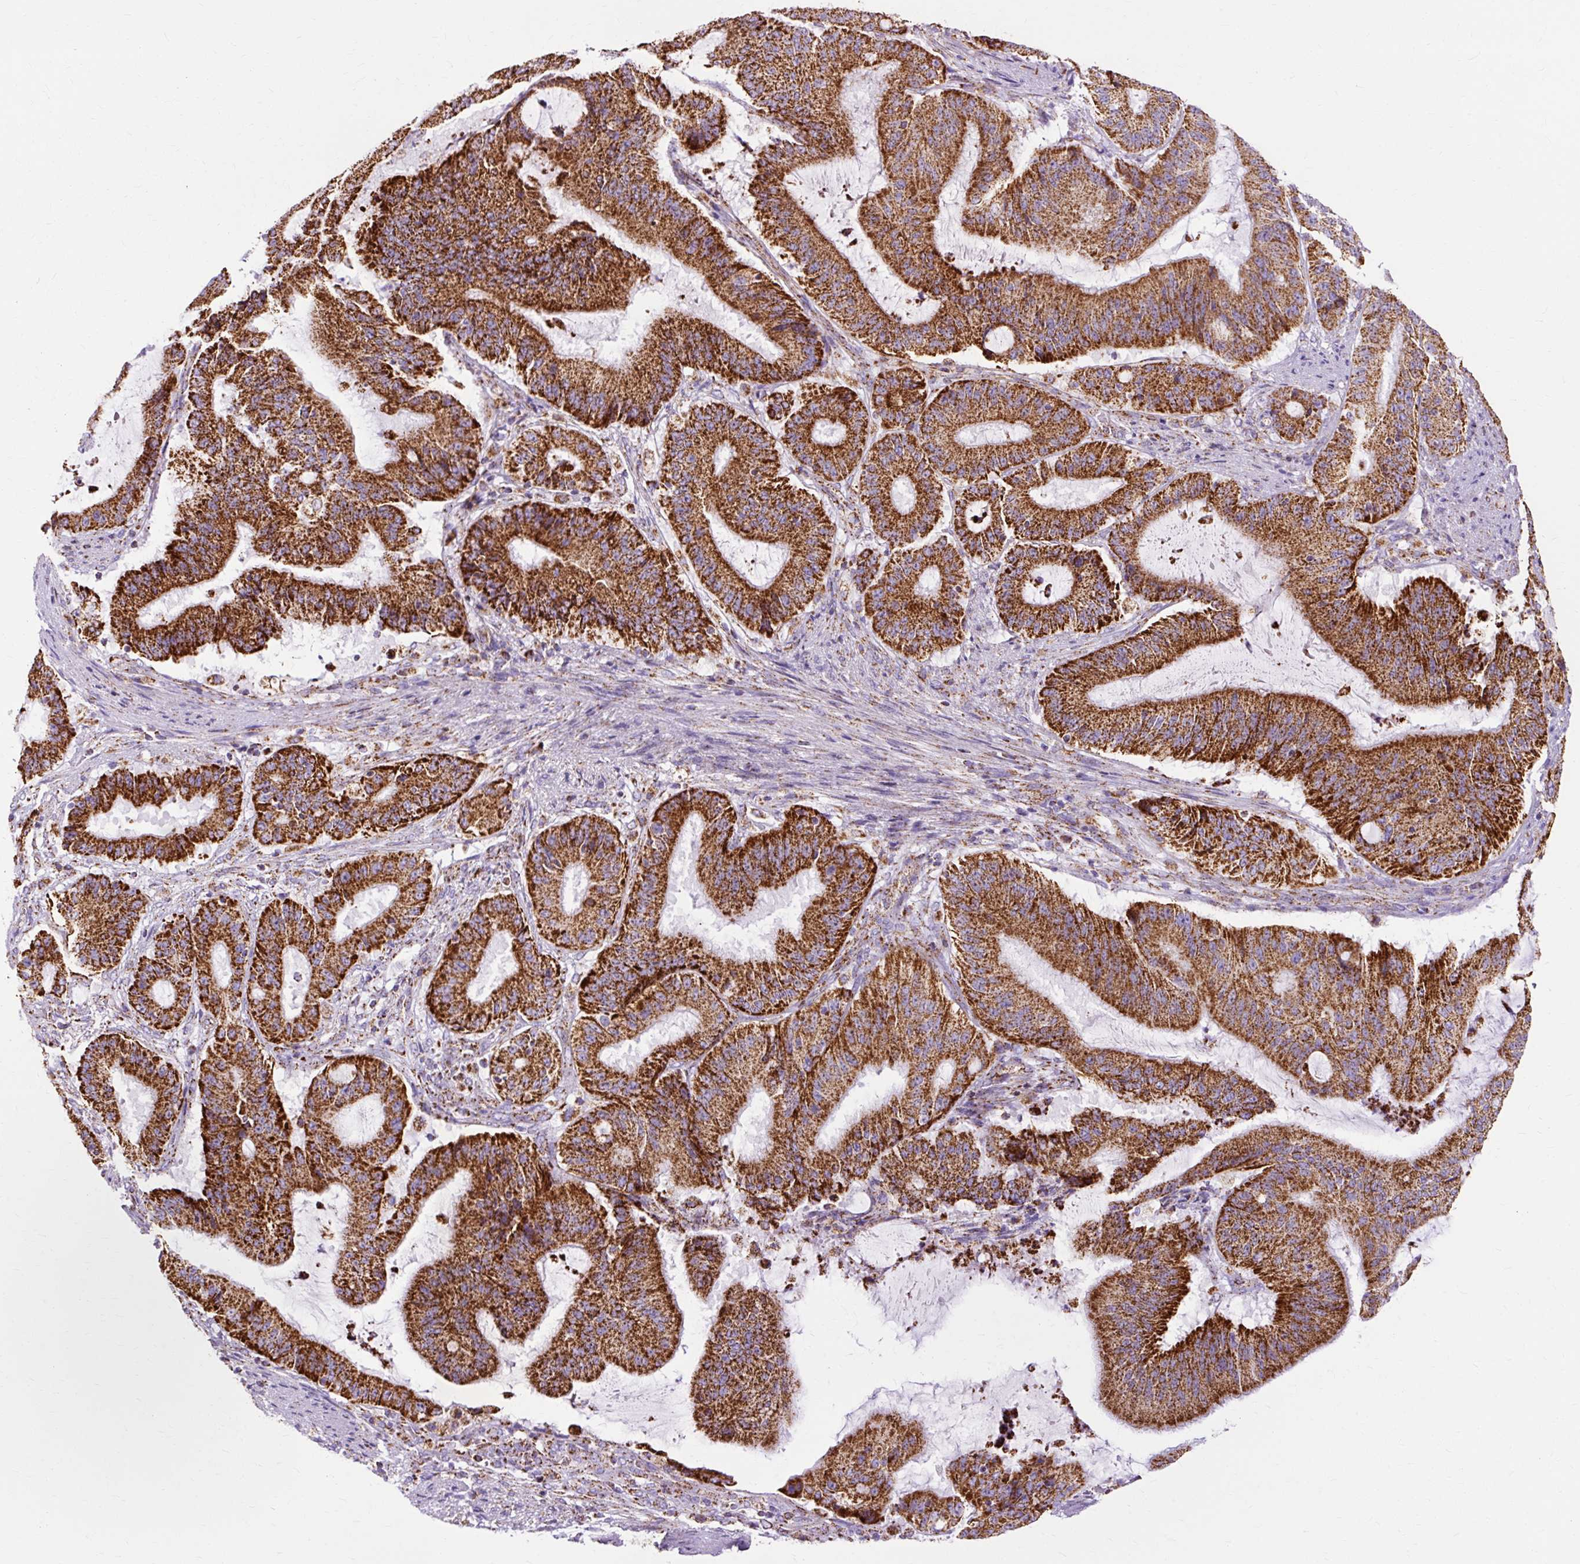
{"staining": {"intensity": "strong", "quantity": ">75%", "location": "cytoplasmic/membranous"}, "tissue": "liver cancer", "cell_type": "Tumor cells", "image_type": "cancer", "snomed": [{"axis": "morphology", "description": "Normal tissue, NOS"}, {"axis": "morphology", "description": "Cholangiocarcinoma"}, {"axis": "topography", "description": "Liver"}, {"axis": "topography", "description": "Peripheral nerve tissue"}], "caption": "This photomicrograph shows immunohistochemistry (IHC) staining of human liver cancer, with high strong cytoplasmic/membranous positivity in approximately >75% of tumor cells.", "gene": "DLAT", "patient": {"sex": "female", "age": 73}}